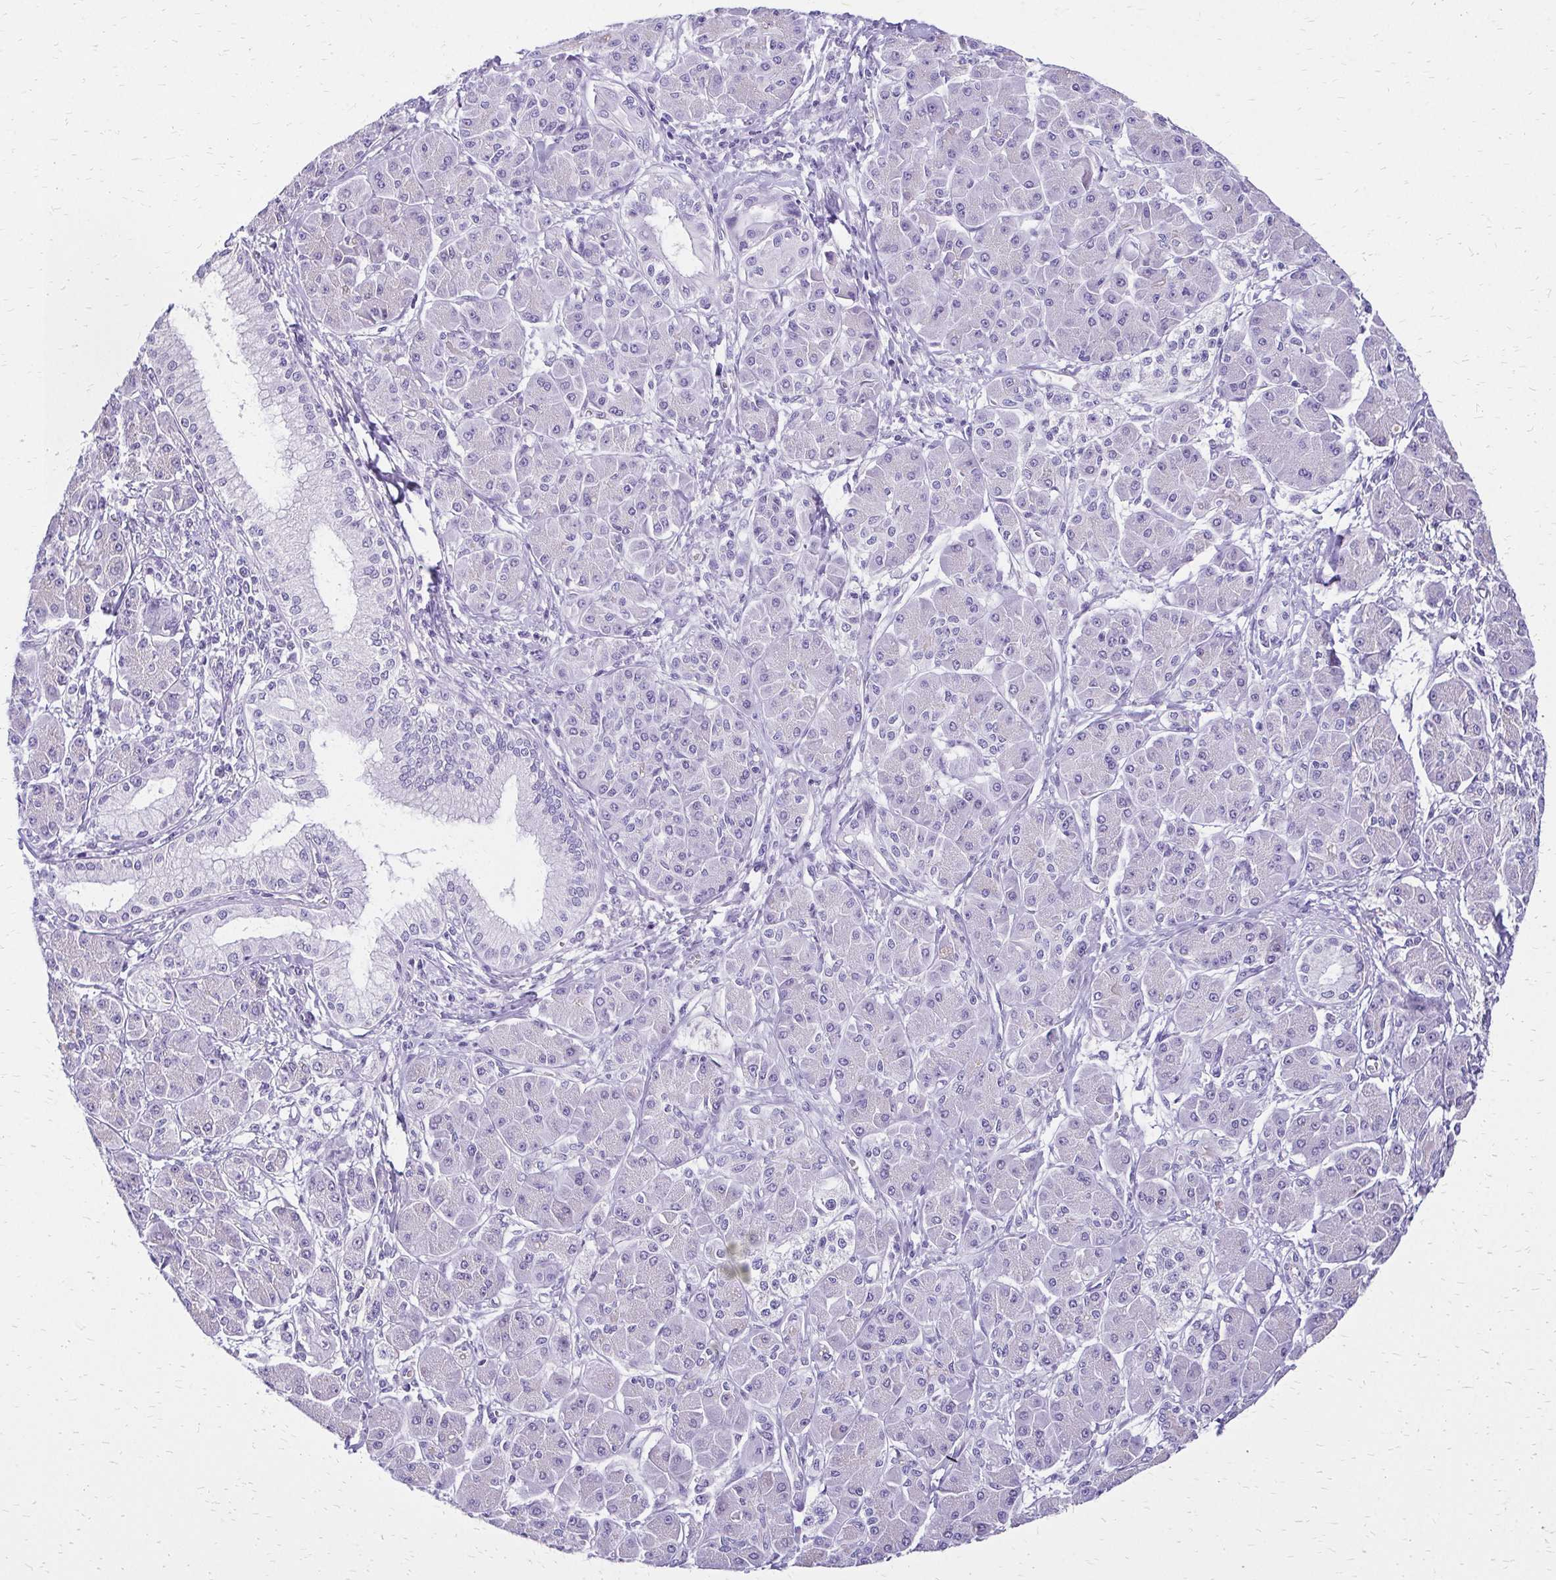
{"staining": {"intensity": "negative", "quantity": "none", "location": "none"}, "tissue": "pancreatic cancer", "cell_type": "Tumor cells", "image_type": "cancer", "snomed": [{"axis": "morphology", "description": "Adenocarcinoma, NOS"}, {"axis": "topography", "description": "Pancreas"}], "caption": "High power microscopy photomicrograph of an immunohistochemistry (IHC) micrograph of pancreatic cancer (adenocarcinoma), revealing no significant positivity in tumor cells. (Stains: DAB (3,3'-diaminobenzidine) IHC with hematoxylin counter stain, Microscopy: brightfield microscopy at high magnification).", "gene": "SLC32A1", "patient": {"sex": "male", "age": 70}}